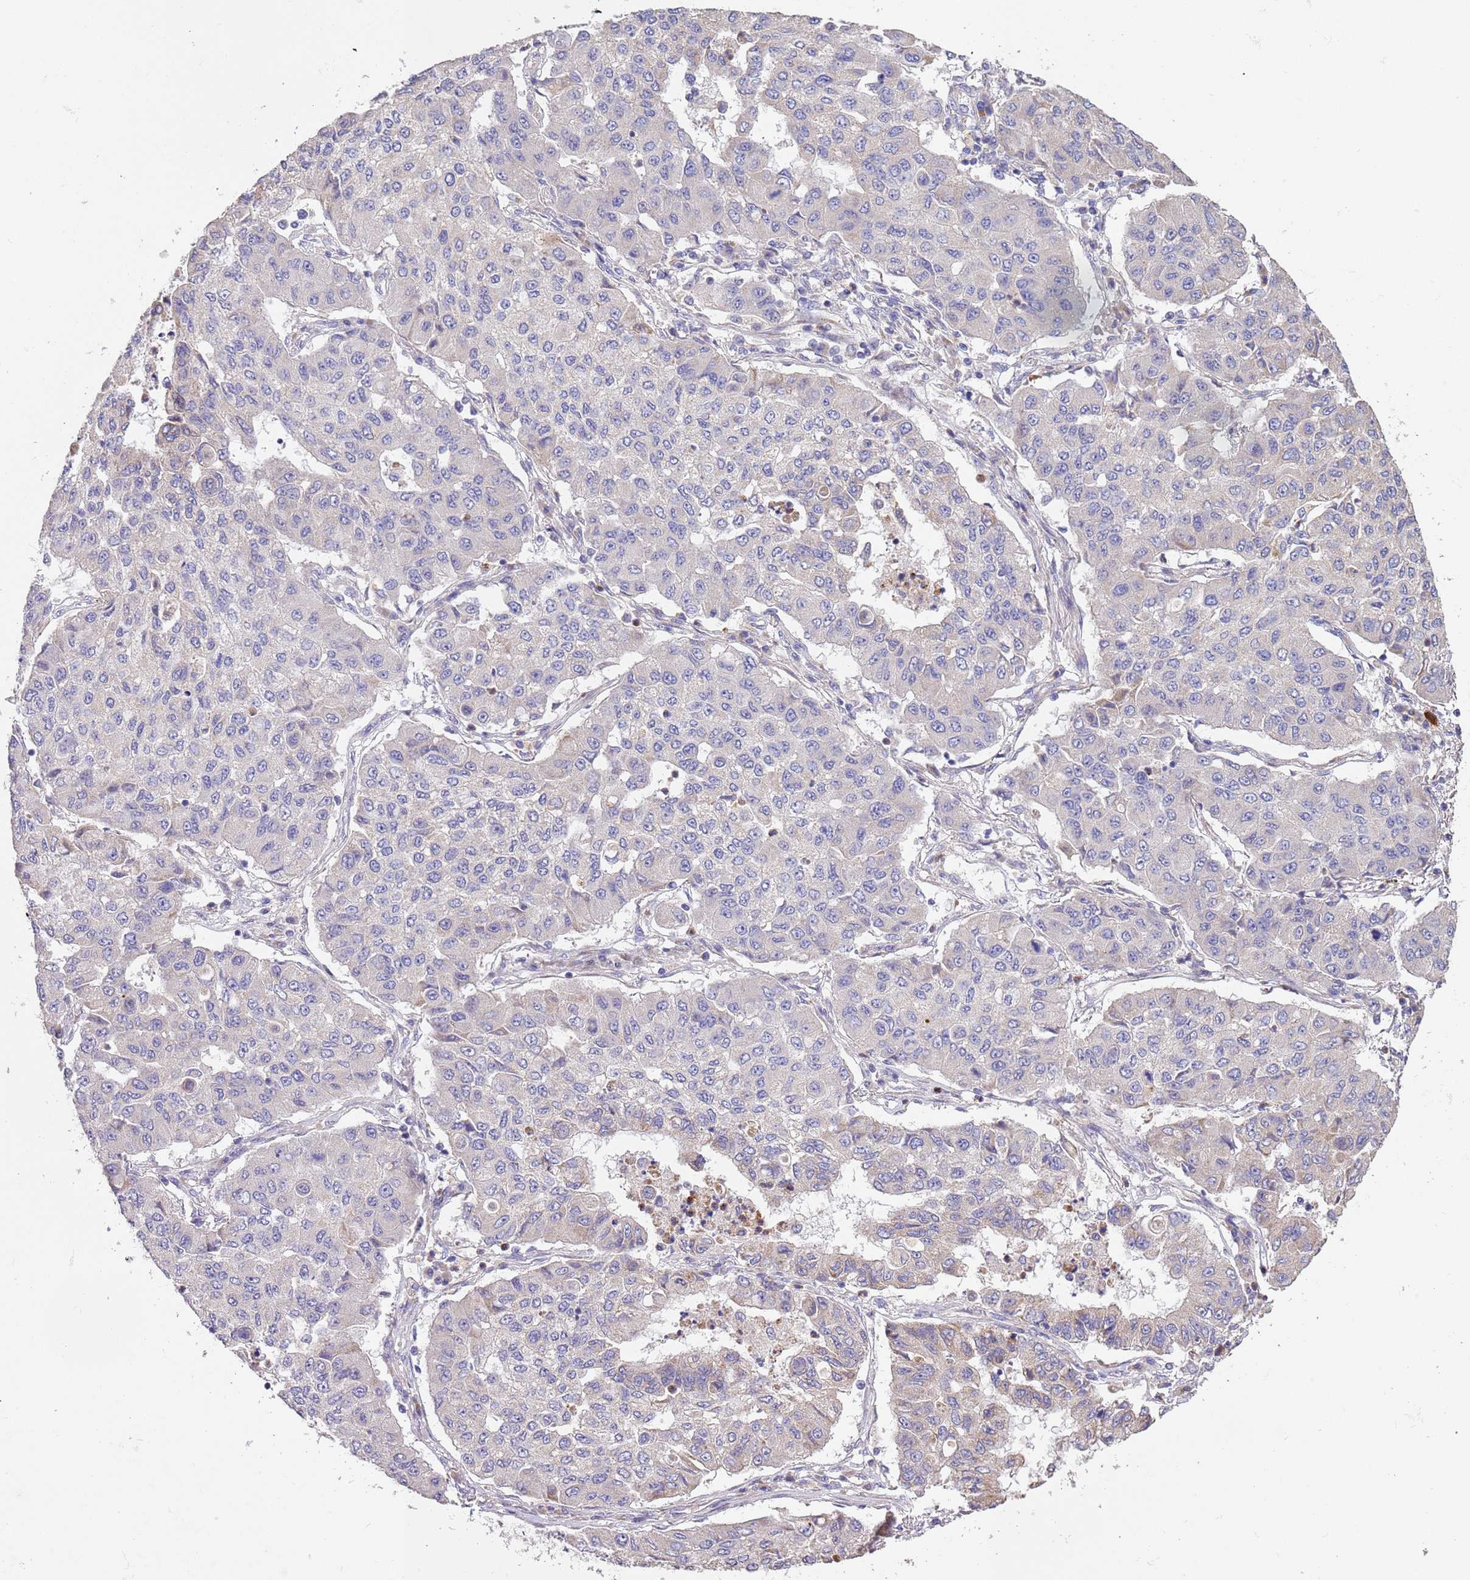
{"staining": {"intensity": "negative", "quantity": "none", "location": "none"}, "tissue": "lung cancer", "cell_type": "Tumor cells", "image_type": "cancer", "snomed": [{"axis": "morphology", "description": "Squamous cell carcinoma, NOS"}, {"axis": "topography", "description": "Lung"}], "caption": "Micrograph shows no protein staining in tumor cells of lung cancer tissue.", "gene": "PIGA", "patient": {"sex": "male", "age": 74}}